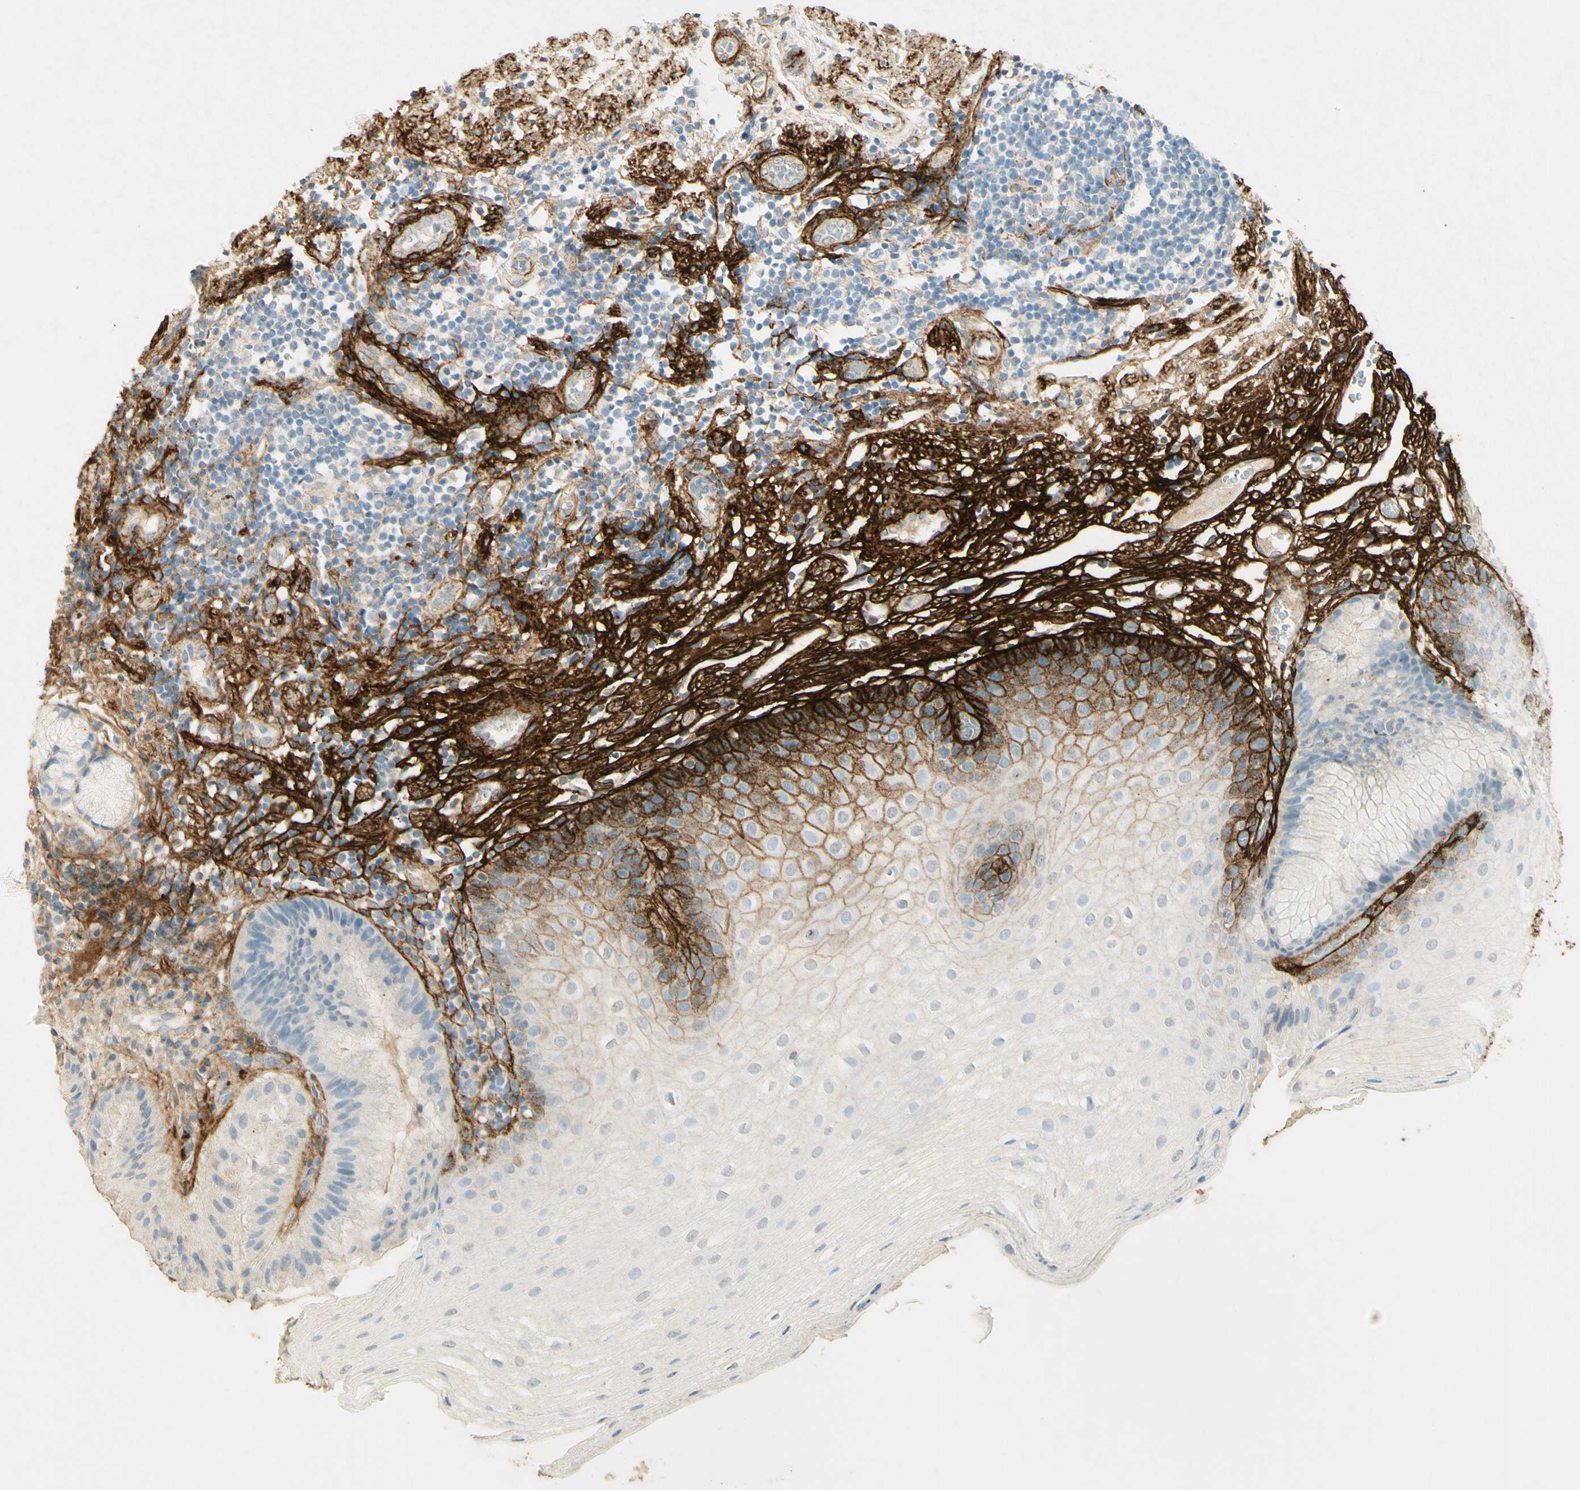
{"staining": {"intensity": "strong", "quantity": "<25%", "location": "cytoplasmic/membranous"}, "tissue": "stomach", "cell_type": "Glandular cells", "image_type": "normal", "snomed": [{"axis": "morphology", "description": "Normal tissue, NOS"}, {"axis": "topography", "description": "Stomach, upper"}], "caption": "High-power microscopy captured an IHC micrograph of benign stomach, revealing strong cytoplasmic/membranous positivity in approximately <25% of glandular cells. The protein is shown in brown color, while the nuclei are stained blue.", "gene": "TNN", "patient": {"sex": "male", "age": 72}}